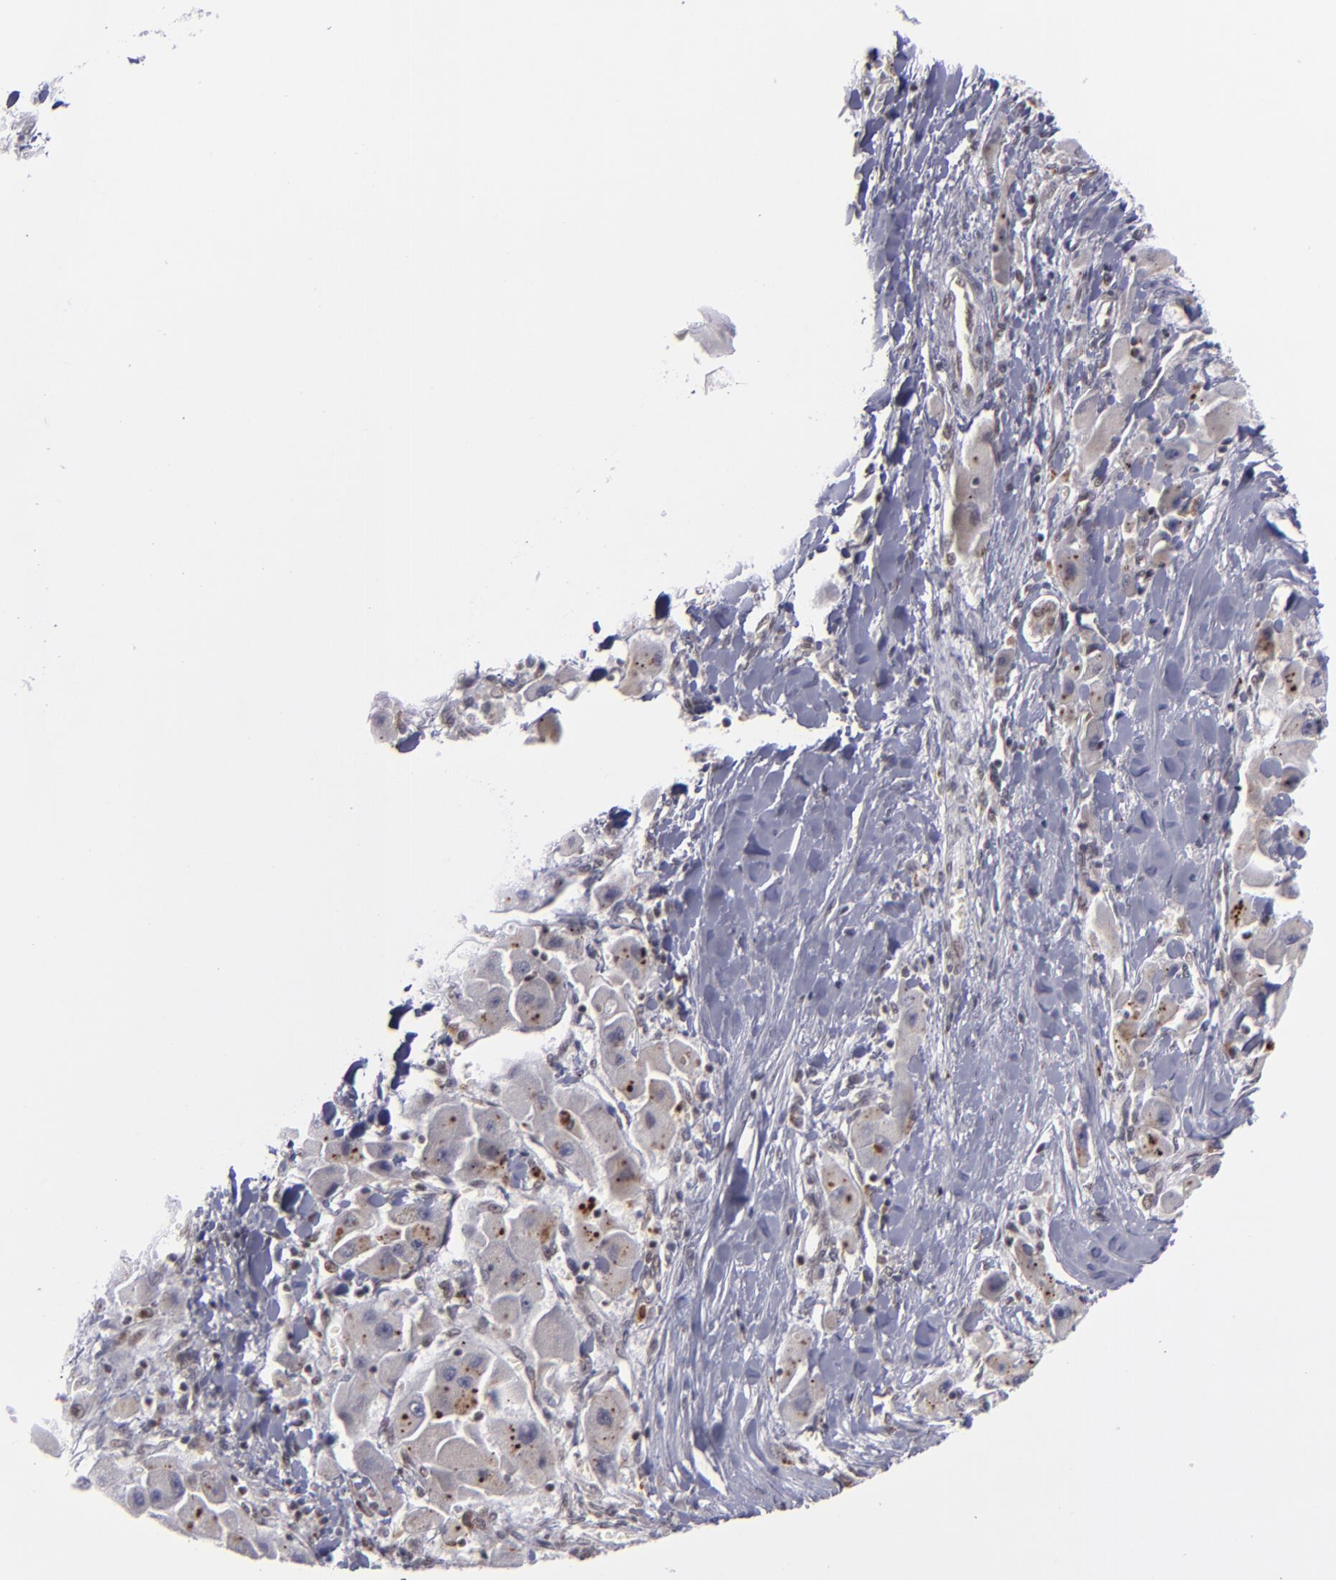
{"staining": {"intensity": "negative", "quantity": "none", "location": "none"}, "tissue": "liver cancer", "cell_type": "Tumor cells", "image_type": "cancer", "snomed": [{"axis": "morphology", "description": "Carcinoma, Hepatocellular, NOS"}, {"axis": "topography", "description": "Liver"}], "caption": "High power microscopy photomicrograph of an immunohistochemistry (IHC) image of liver cancer, revealing no significant positivity in tumor cells.", "gene": "MLLT3", "patient": {"sex": "male", "age": 24}}